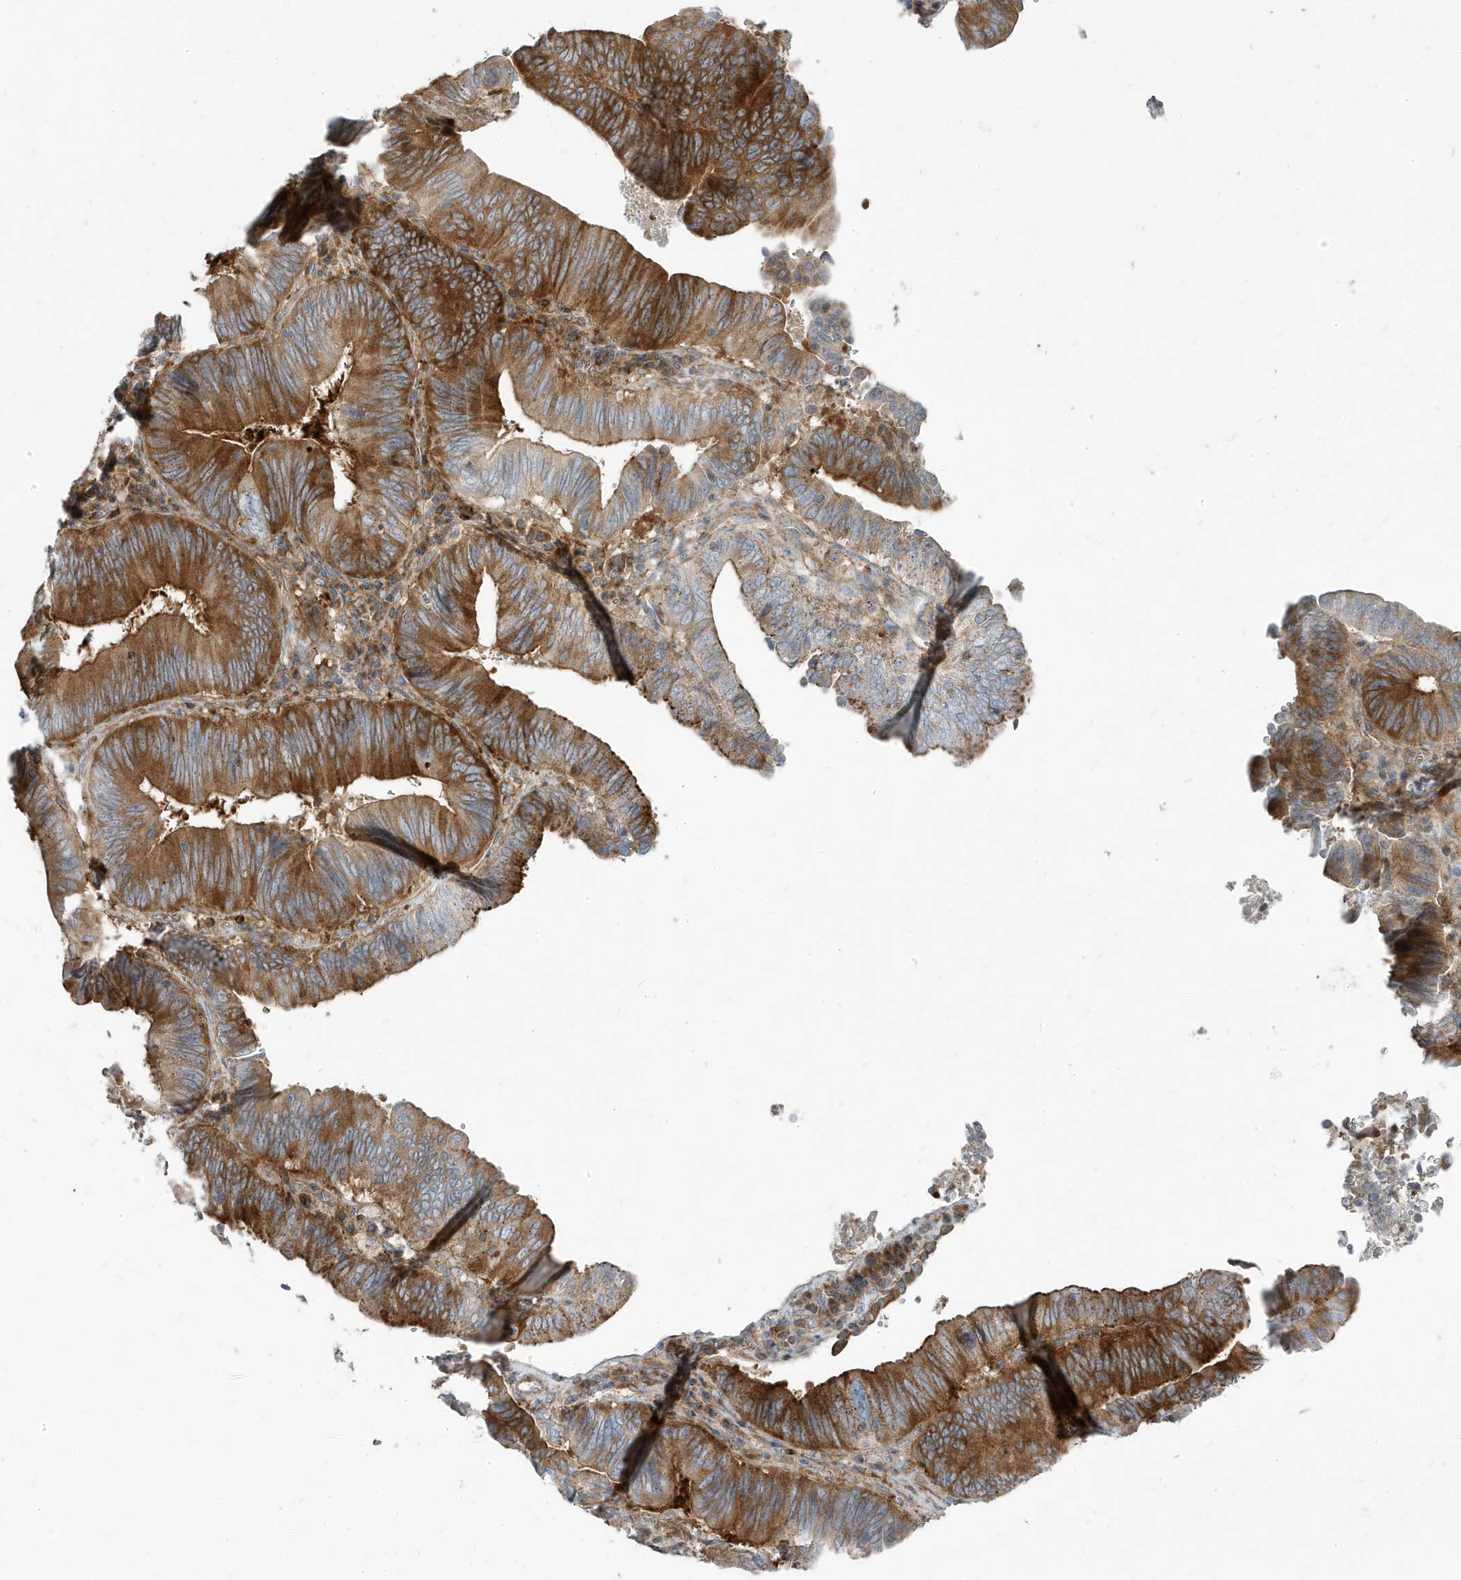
{"staining": {"intensity": "strong", "quantity": "25%-75%", "location": "cytoplasmic/membranous"}, "tissue": "pancreatic cancer", "cell_type": "Tumor cells", "image_type": "cancer", "snomed": [{"axis": "morphology", "description": "Adenocarcinoma, NOS"}, {"axis": "topography", "description": "Pancreas"}], "caption": "Immunohistochemical staining of human adenocarcinoma (pancreatic) reveals high levels of strong cytoplasmic/membranous protein staining in approximately 25%-75% of tumor cells.", "gene": "STAM", "patient": {"sex": "male", "age": 63}}